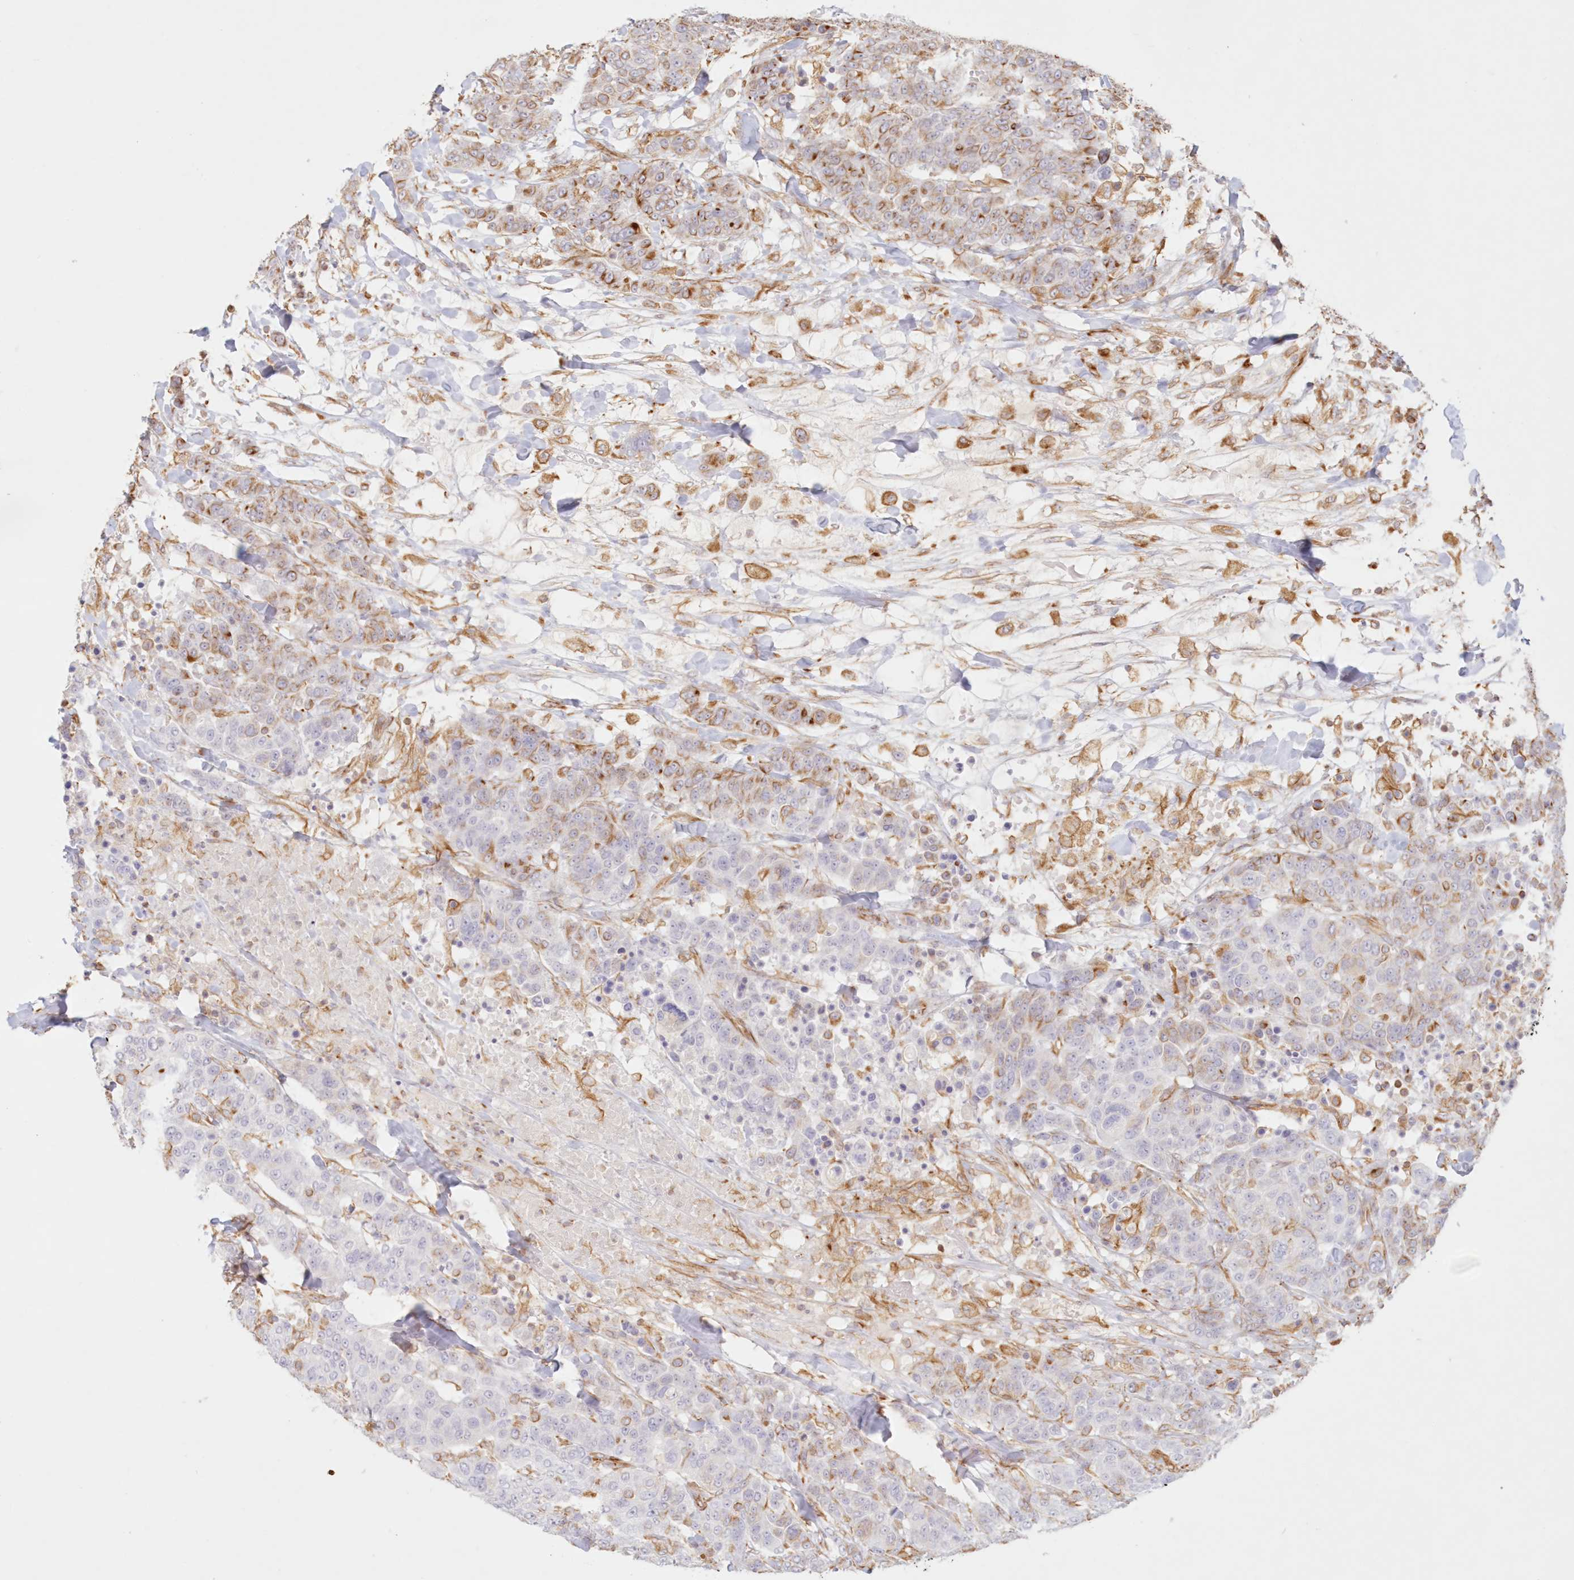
{"staining": {"intensity": "moderate", "quantity": "<25%", "location": "cytoplasmic/membranous"}, "tissue": "breast cancer", "cell_type": "Tumor cells", "image_type": "cancer", "snomed": [{"axis": "morphology", "description": "Duct carcinoma"}, {"axis": "topography", "description": "Breast"}], "caption": "Approximately <25% of tumor cells in infiltrating ductal carcinoma (breast) demonstrate moderate cytoplasmic/membranous protein positivity as visualized by brown immunohistochemical staining.", "gene": "DMRTB1", "patient": {"sex": "female", "age": 37}}